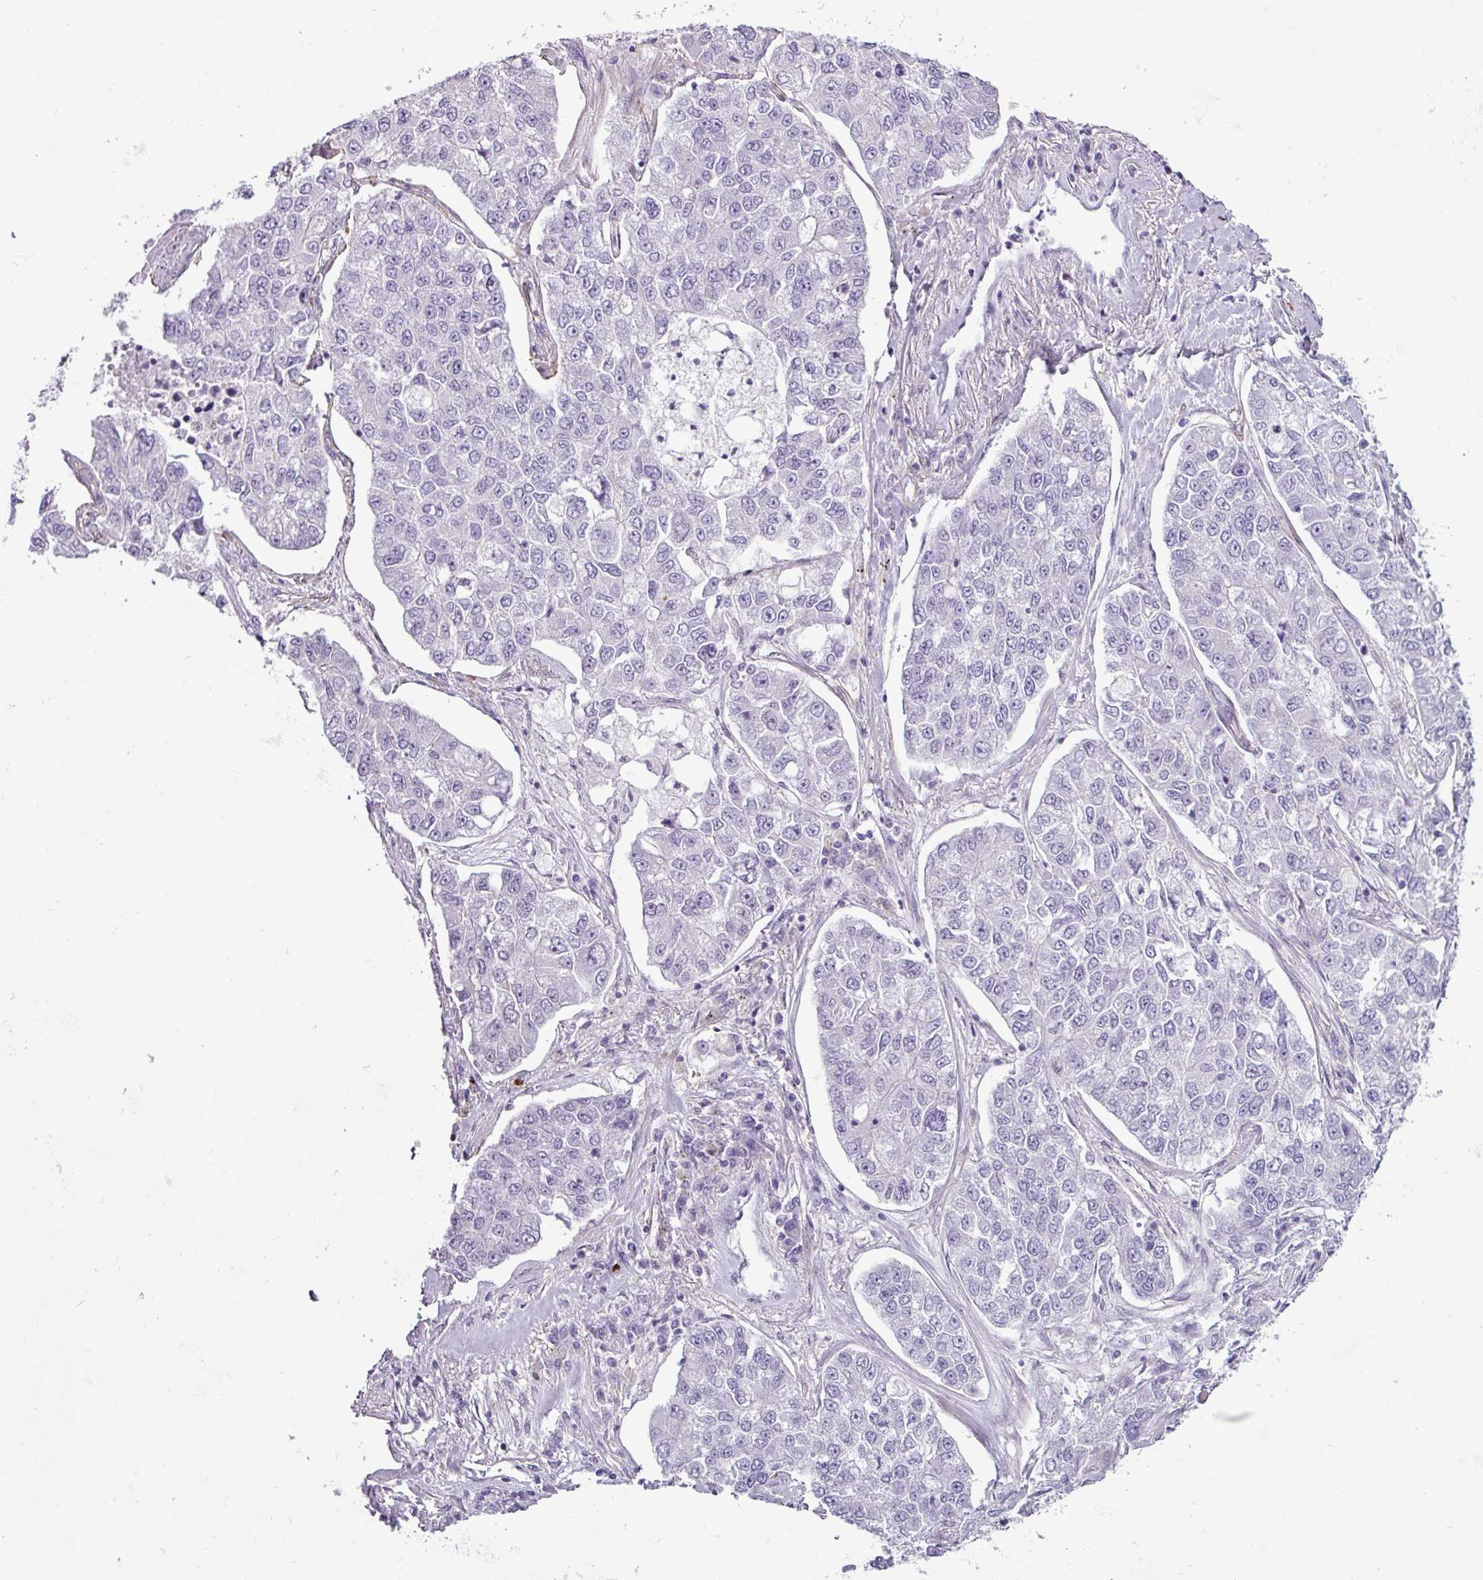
{"staining": {"intensity": "negative", "quantity": "none", "location": "none"}, "tissue": "lung cancer", "cell_type": "Tumor cells", "image_type": "cancer", "snomed": [{"axis": "morphology", "description": "Adenocarcinoma, NOS"}, {"axis": "topography", "description": "Lung"}], "caption": "DAB immunohistochemical staining of human adenocarcinoma (lung) reveals no significant expression in tumor cells.", "gene": "ATP10A", "patient": {"sex": "male", "age": 49}}